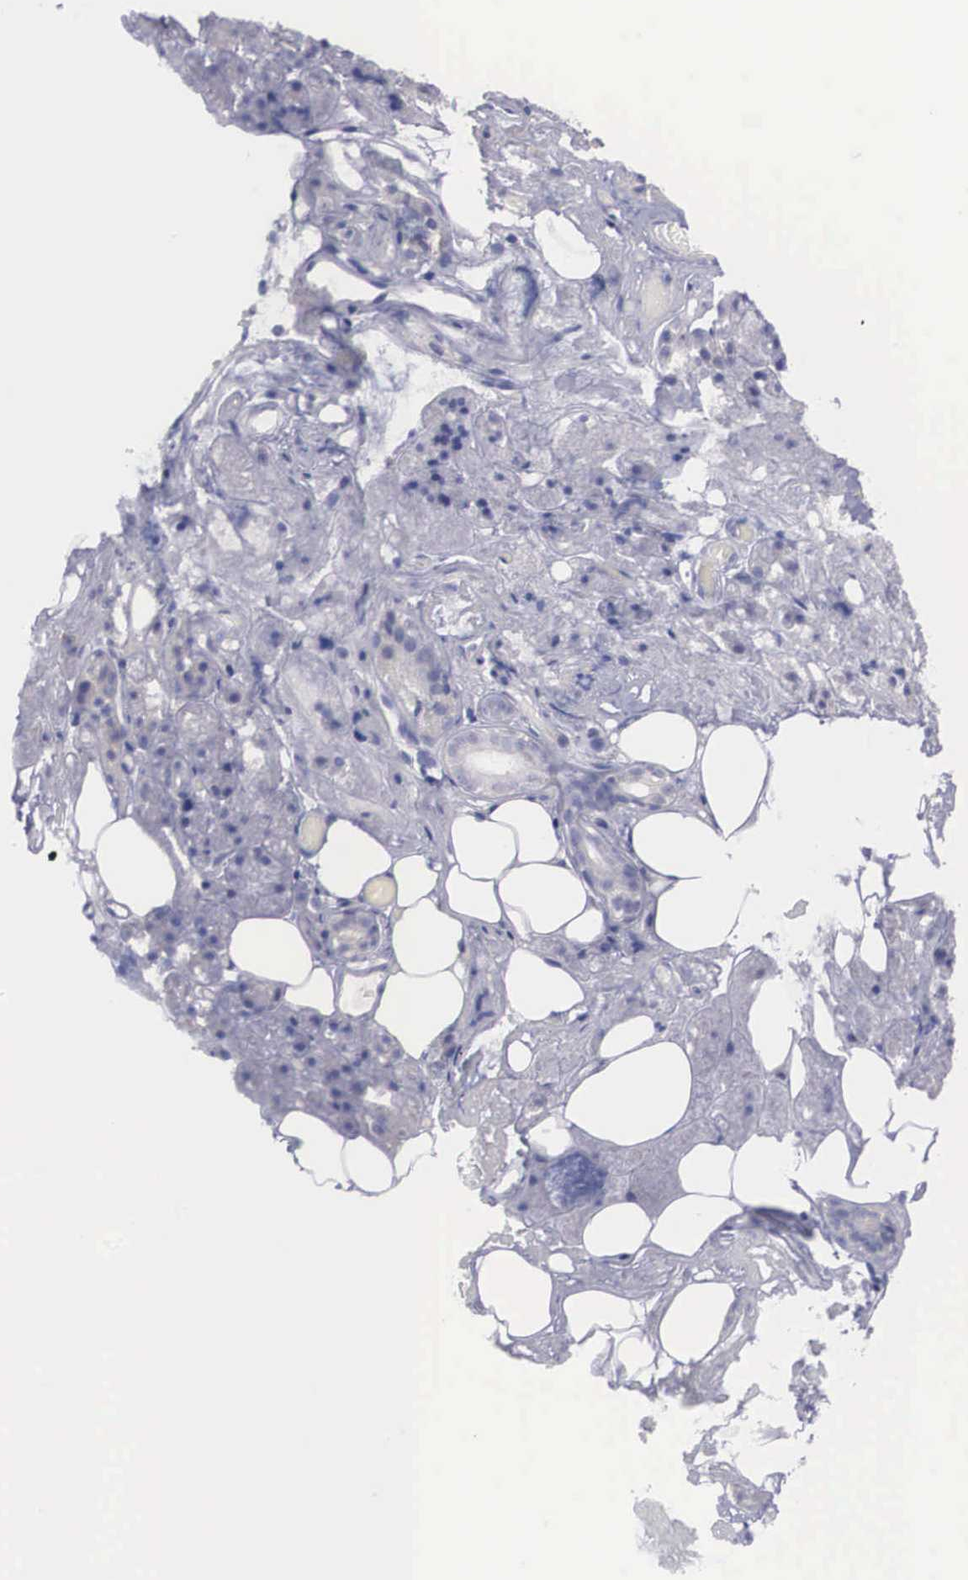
{"staining": {"intensity": "negative", "quantity": "none", "location": "none"}, "tissue": "salivary gland", "cell_type": "Glandular cells", "image_type": "normal", "snomed": [{"axis": "morphology", "description": "Normal tissue, NOS"}, {"axis": "topography", "description": "Salivary gland"}], "caption": "The image shows no staining of glandular cells in benign salivary gland. (IHC, brightfield microscopy, high magnification).", "gene": "REPS2", "patient": {"sex": "female", "age": 55}}